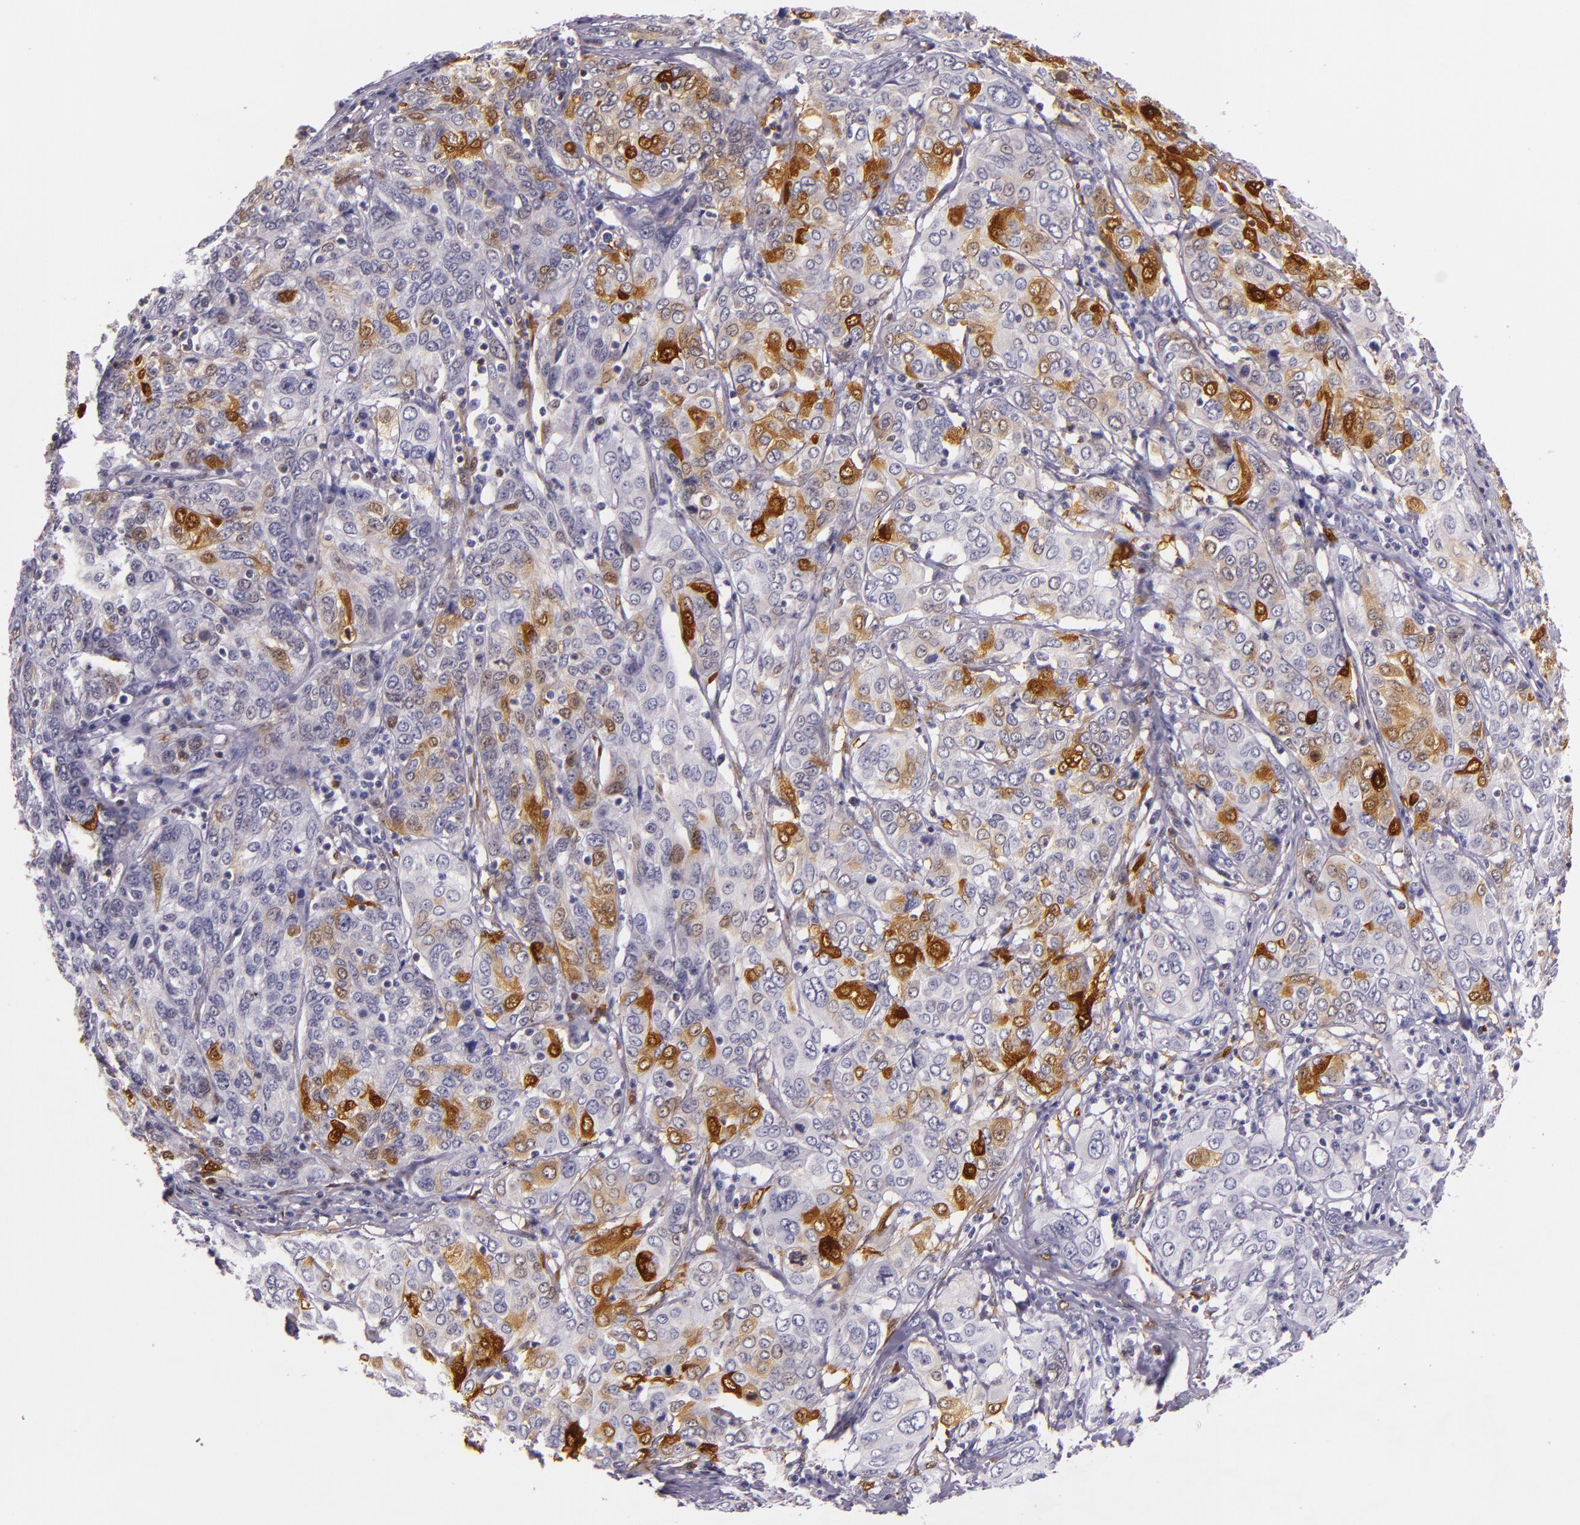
{"staining": {"intensity": "moderate", "quantity": "<25%", "location": "nuclear"}, "tissue": "cervical cancer", "cell_type": "Tumor cells", "image_type": "cancer", "snomed": [{"axis": "morphology", "description": "Squamous cell carcinoma, NOS"}, {"axis": "topography", "description": "Cervix"}], "caption": "Human cervical cancer stained with a brown dye shows moderate nuclear positive staining in approximately <25% of tumor cells.", "gene": "MT1A", "patient": {"sex": "female", "age": 38}}